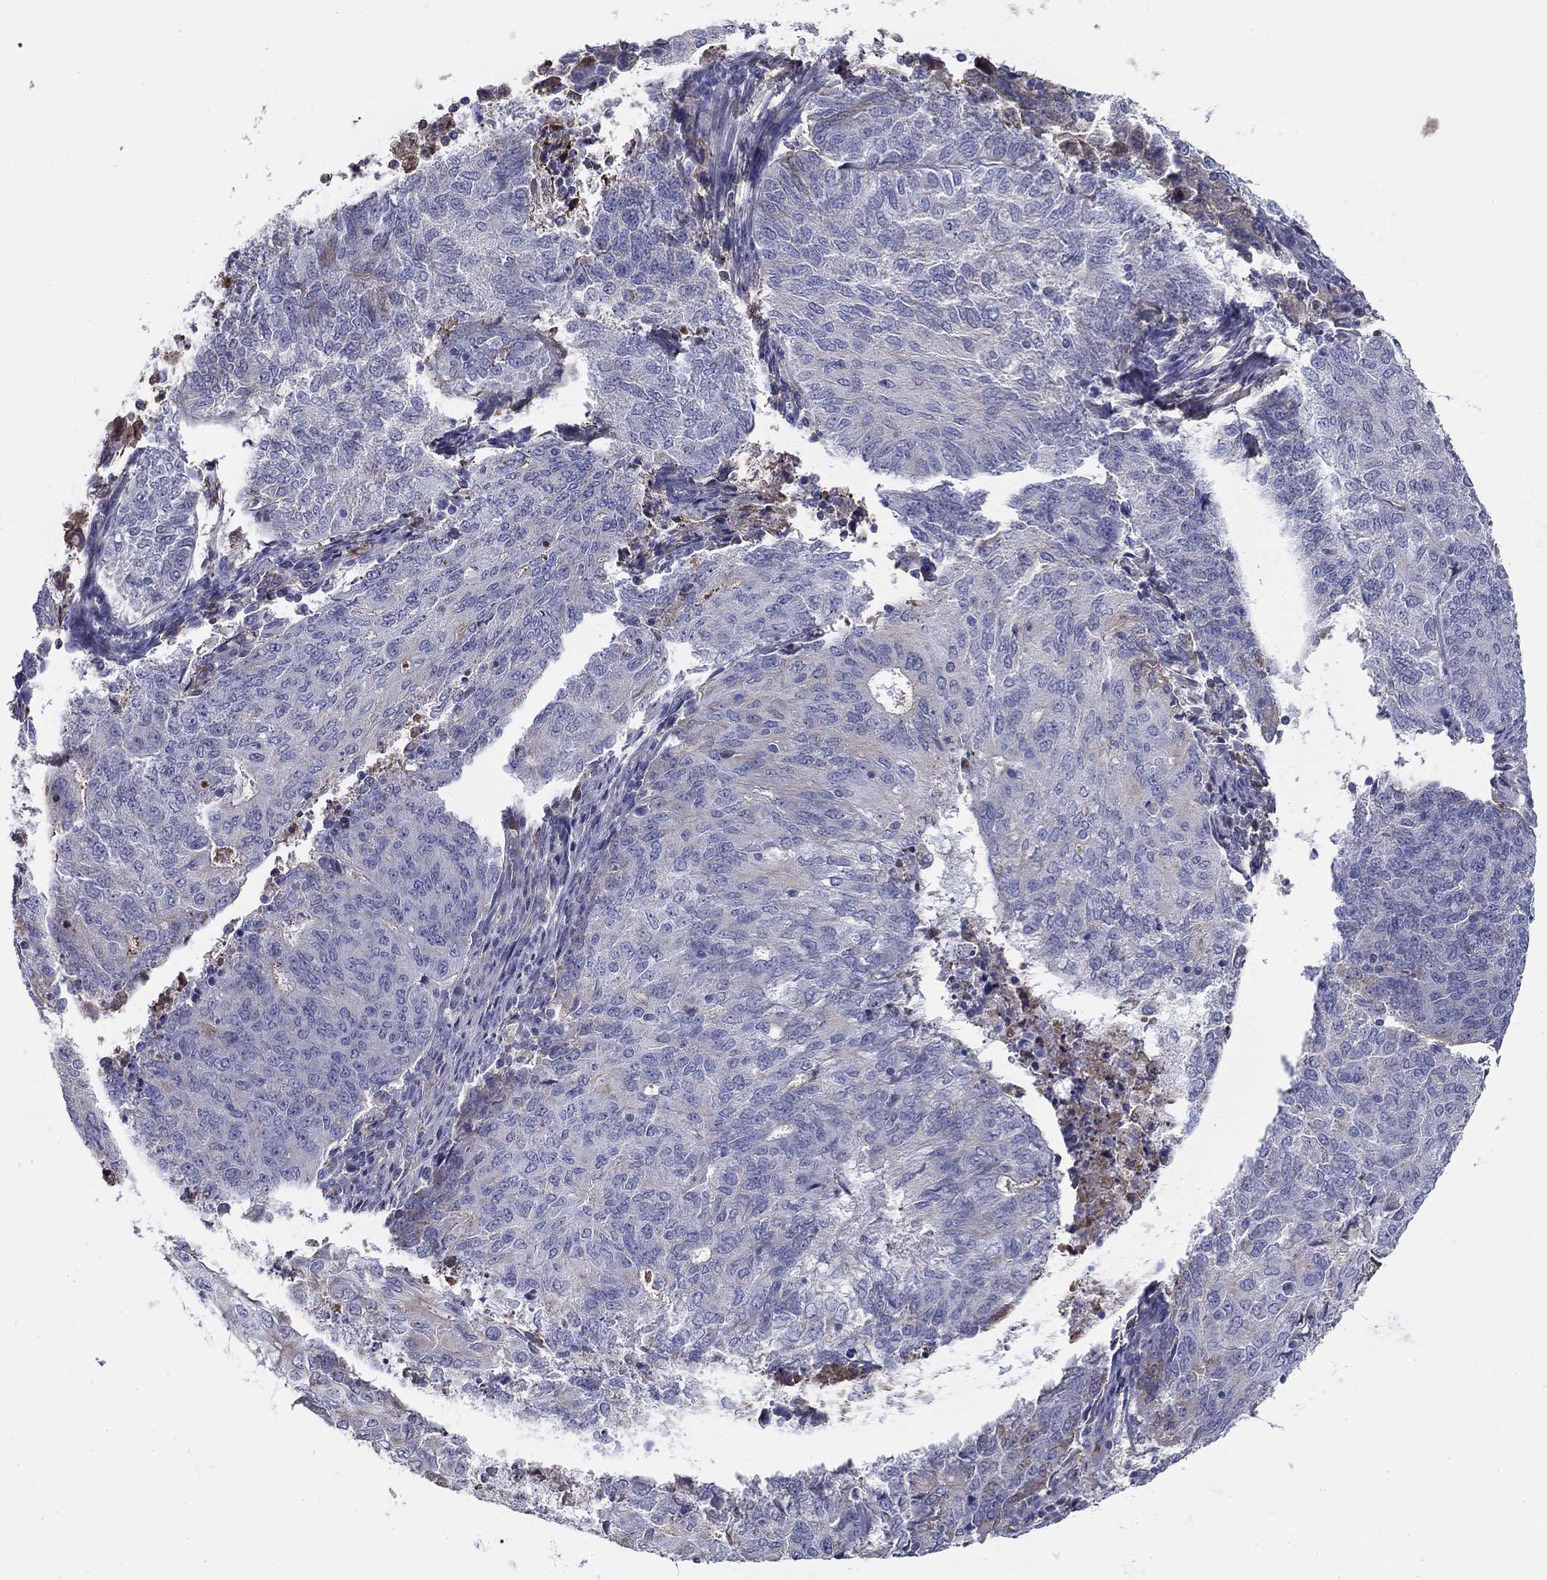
{"staining": {"intensity": "negative", "quantity": "none", "location": "none"}, "tissue": "endometrial cancer", "cell_type": "Tumor cells", "image_type": "cancer", "snomed": [{"axis": "morphology", "description": "Adenocarcinoma, NOS"}, {"axis": "topography", "description": "Endometrium"}], "caption": "This is an immunohistochemistry (IHC) histopathology image of human endometrial cancer (adenocarcinoma). There is no expression in tumor cells.", "gene": "CPLX4", "patient": {"sex": "female", "age": 82}}